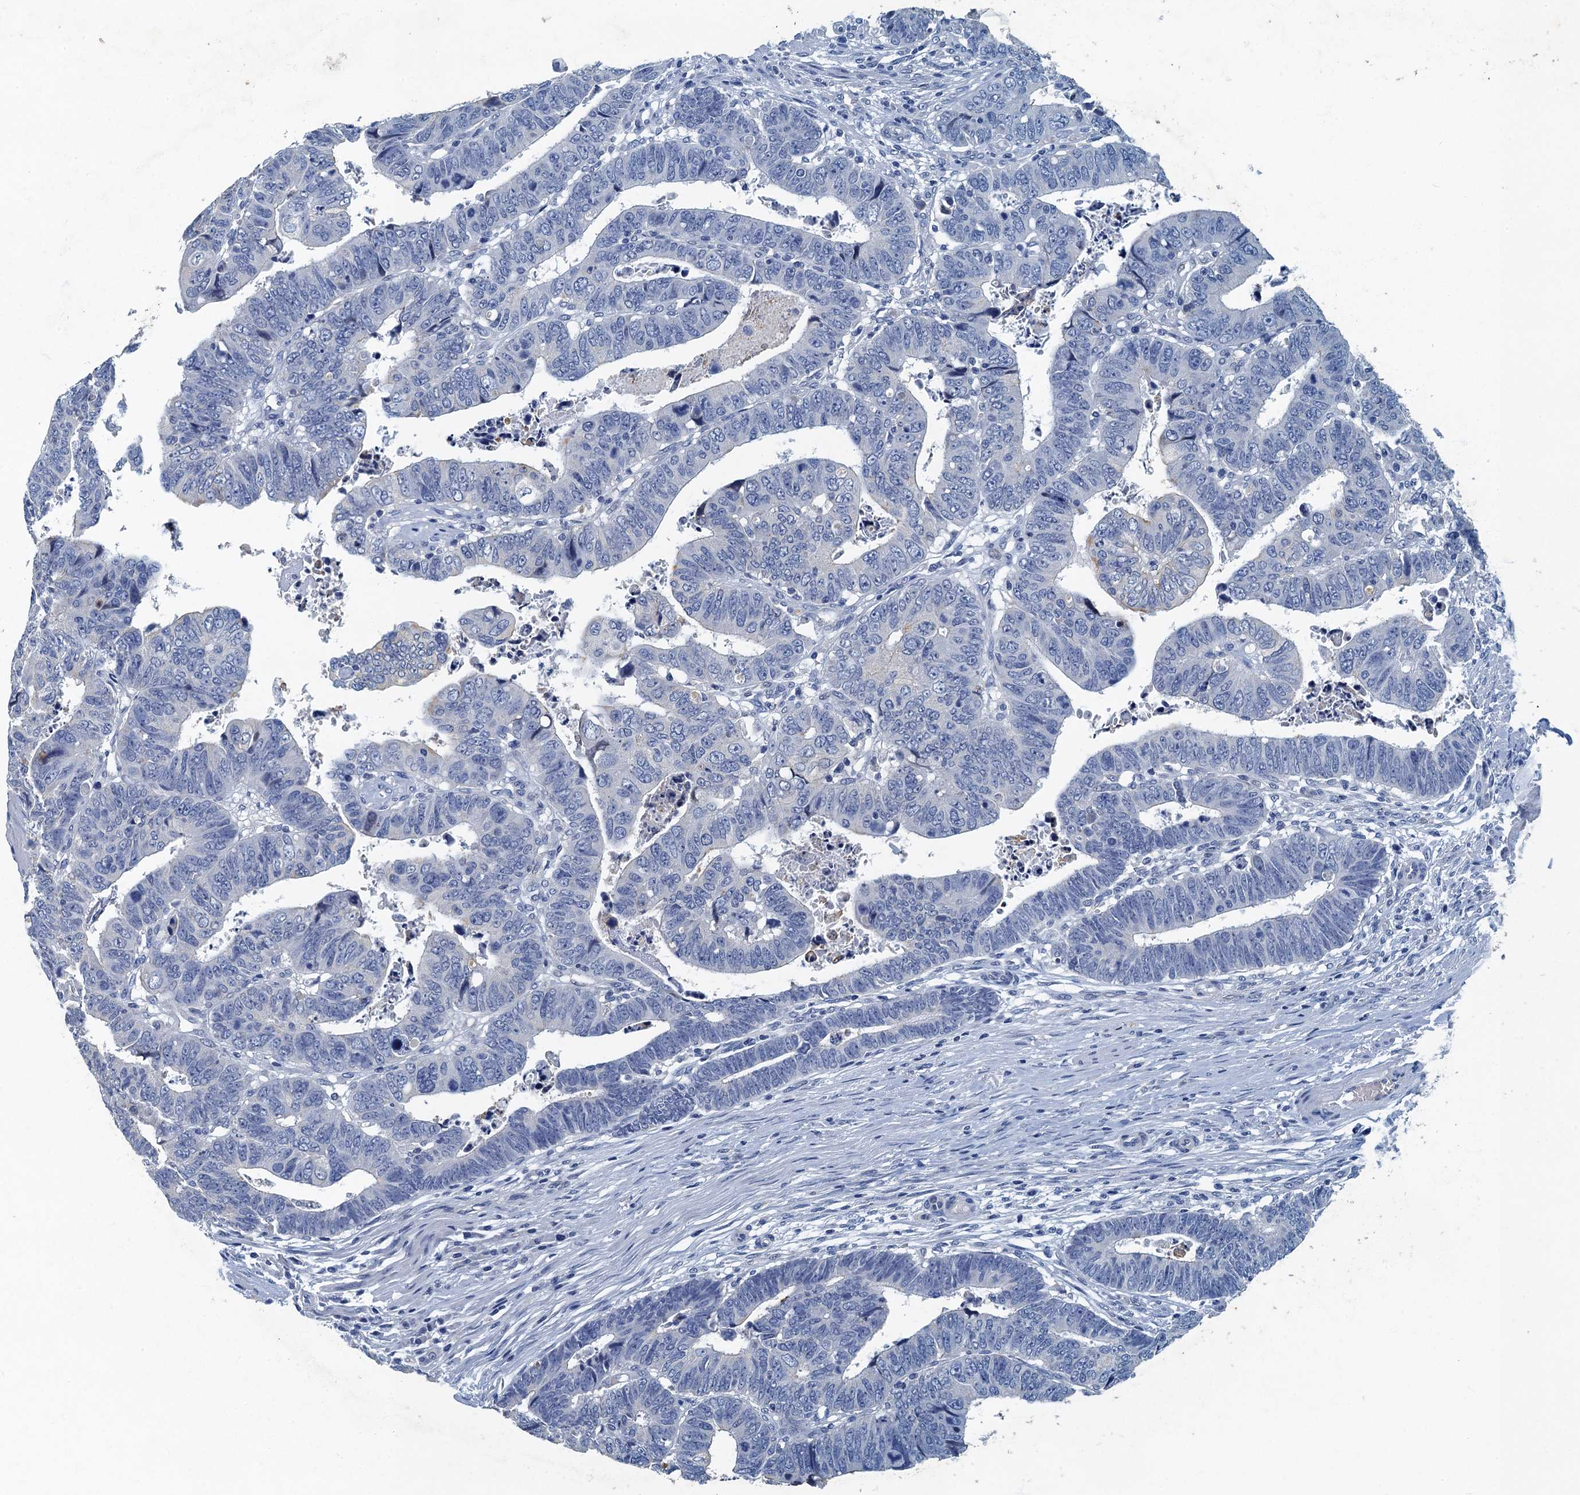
{"staining": {"intensity": "negative", "quantity": "none", "location": "none"}, "tissue": "colorectal cancer", "cell_type": "Tumor cells", "image_type": "cancer", "snomed": [{"axis": "morphology", "description": "Normal tissue, NOS"}, {"axis": "morphology", "description": "Adenocarcinoma, NOS"}, {"axis": "topography", "description": "Rectum"}], "caption": "Immunohistochemistry (IHC) photomicrograph of human colorectal adenocarcinoma stained for a protein (brown), which reveals no expression in tumor cells. Brightfield microscopy of IHC stained with DAB (3,3'-diaminobenzidine) (brown) and hematoxylin (blue), captured at high magnification.", "gene": "GADL1", "patient": {"sex": "female", "age": 65}}